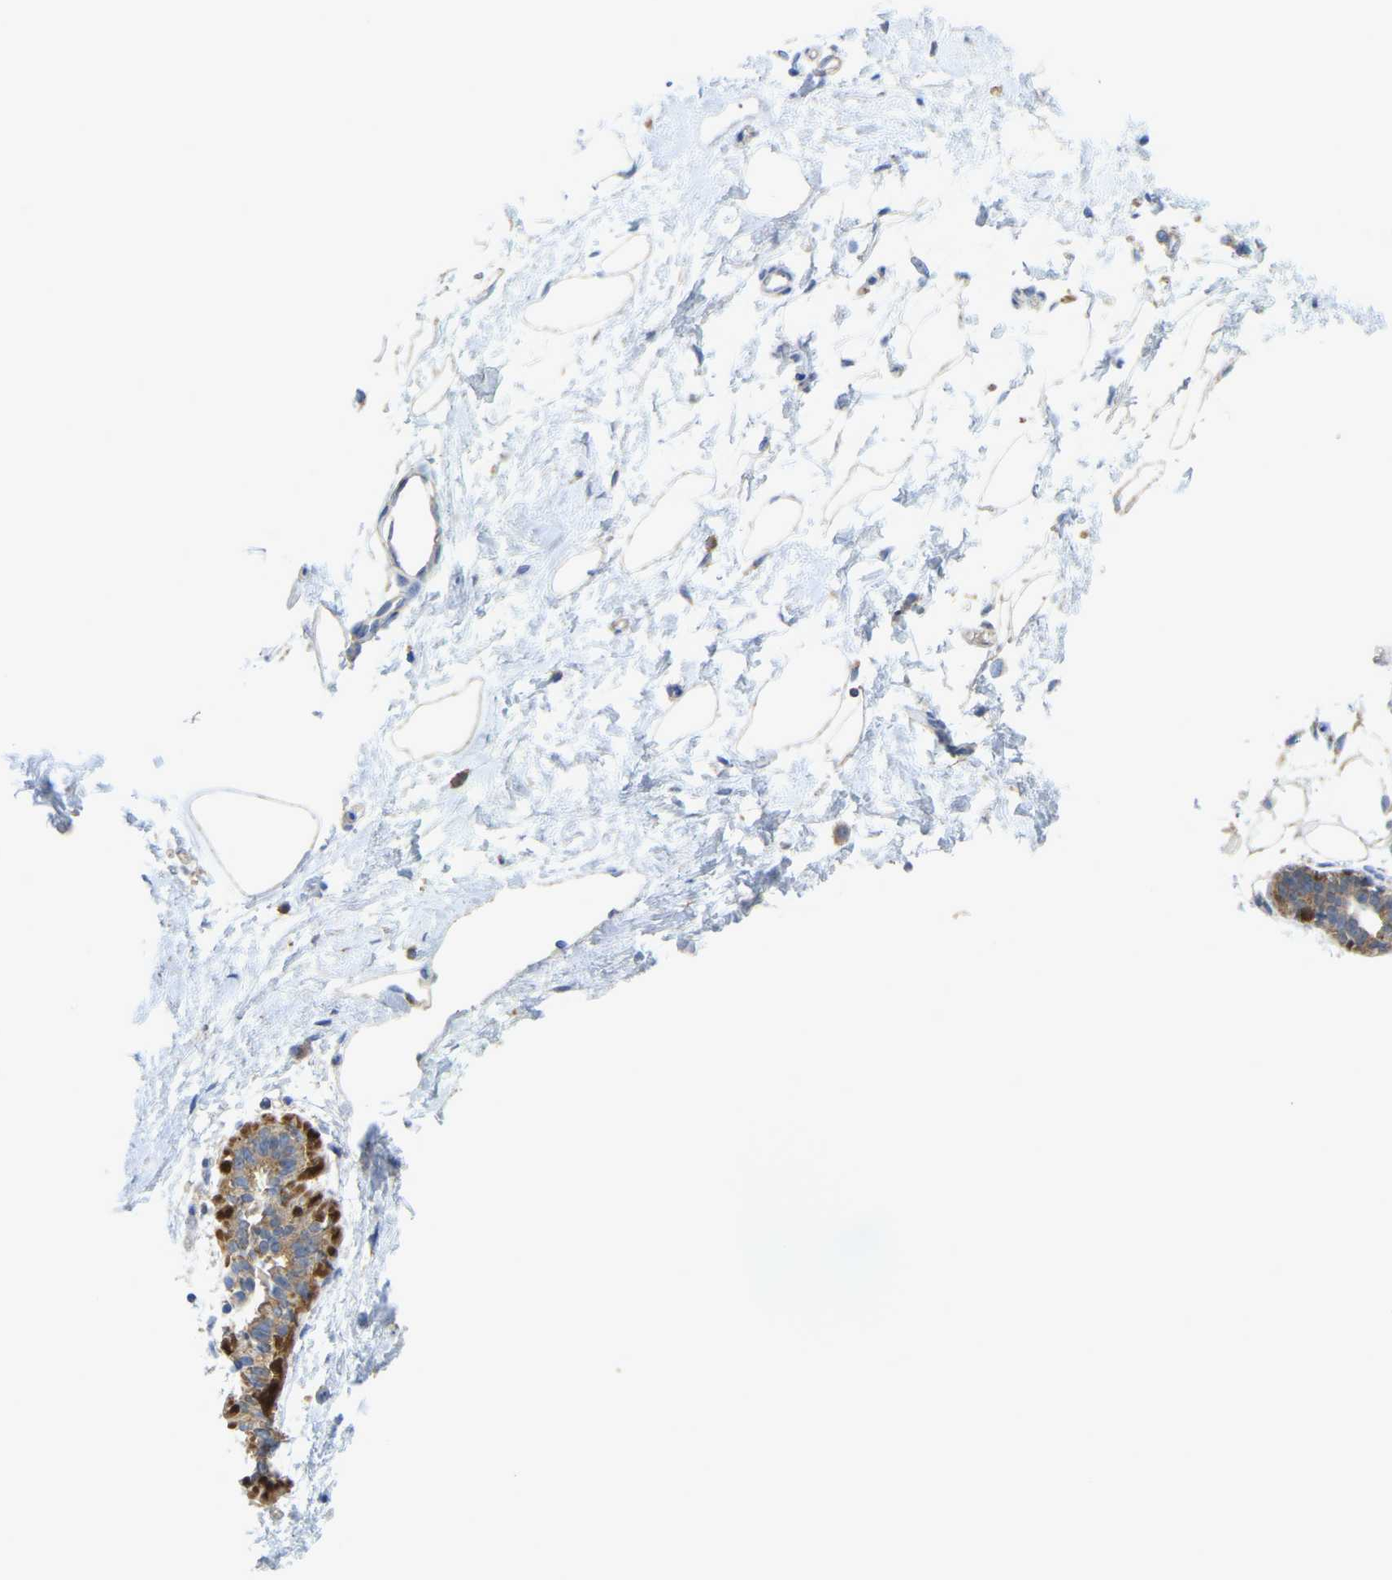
{"staining": {"intensity": "negative", "quantity": "none", "location": "none"}, "tissue": "breast", "cell_type": "Adipocytes", "image_type": "normal", "snomed": [{"axis": "morphology", "description": "Normal tissue, NOS"}, {"axis": "topography", "description": "Breast"}], "caption": "Immunohistochemistry (IHC) micrograph of normal breast: human breast stained with DAB (3,3'-diaminobenzidine) exhibits no significant protein staining in adipocytes. (DAB immunohistochemistry (IHC) visualized using brightfield microscopy, high magnification).", "gene": "SERPINB5", "patient": {"sex": "female", "age": 45}}